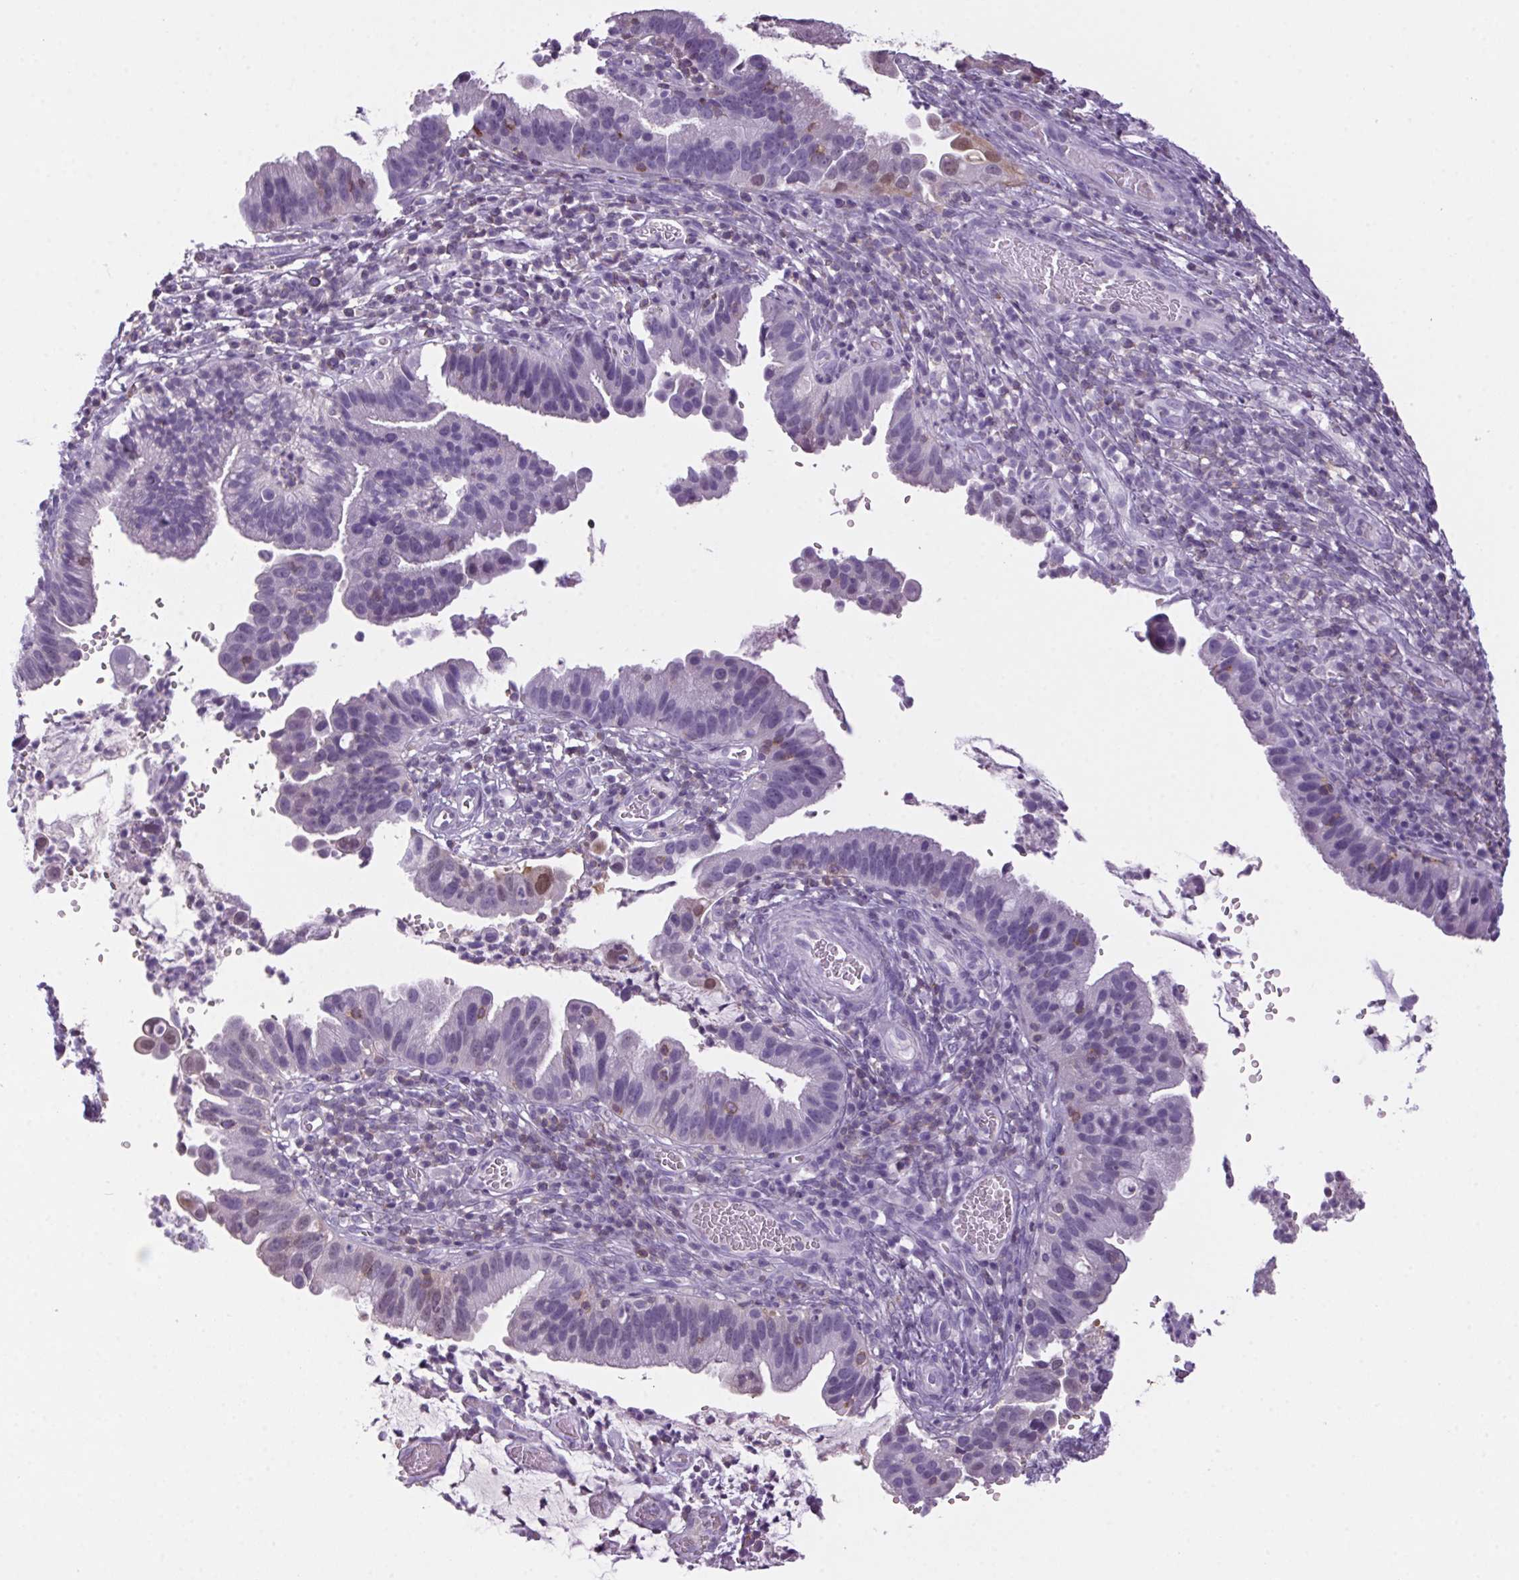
{"staining": {"intensity": "negative", "quantity": "none", "location": "none"}, "tissue": "cervical cancer", "cell_type": "Tumor cells", "image_type": "cancer", "snomed": [{"axis": "morphology", "description": "Adenocarcinoma, NOS"}, {"axis": "topography", "description": "Cervix"}], "caption": "IHC photomicrograph of neoplastic tissue: human cervical cancer (adenocarcinoma) stained with DAB (3,3'-diaminobenzidine) demonstrates no significant protein staining in tumor cells. The staining was performed using DAB (3,3'-diaminobenzidine) to visualize the protein expression in brown, while the nuclei were stained in blue with hematoxylin (Magnification: 20x).", "gene": "S100A2", "patient": {"sex": "female", "age": 34}}